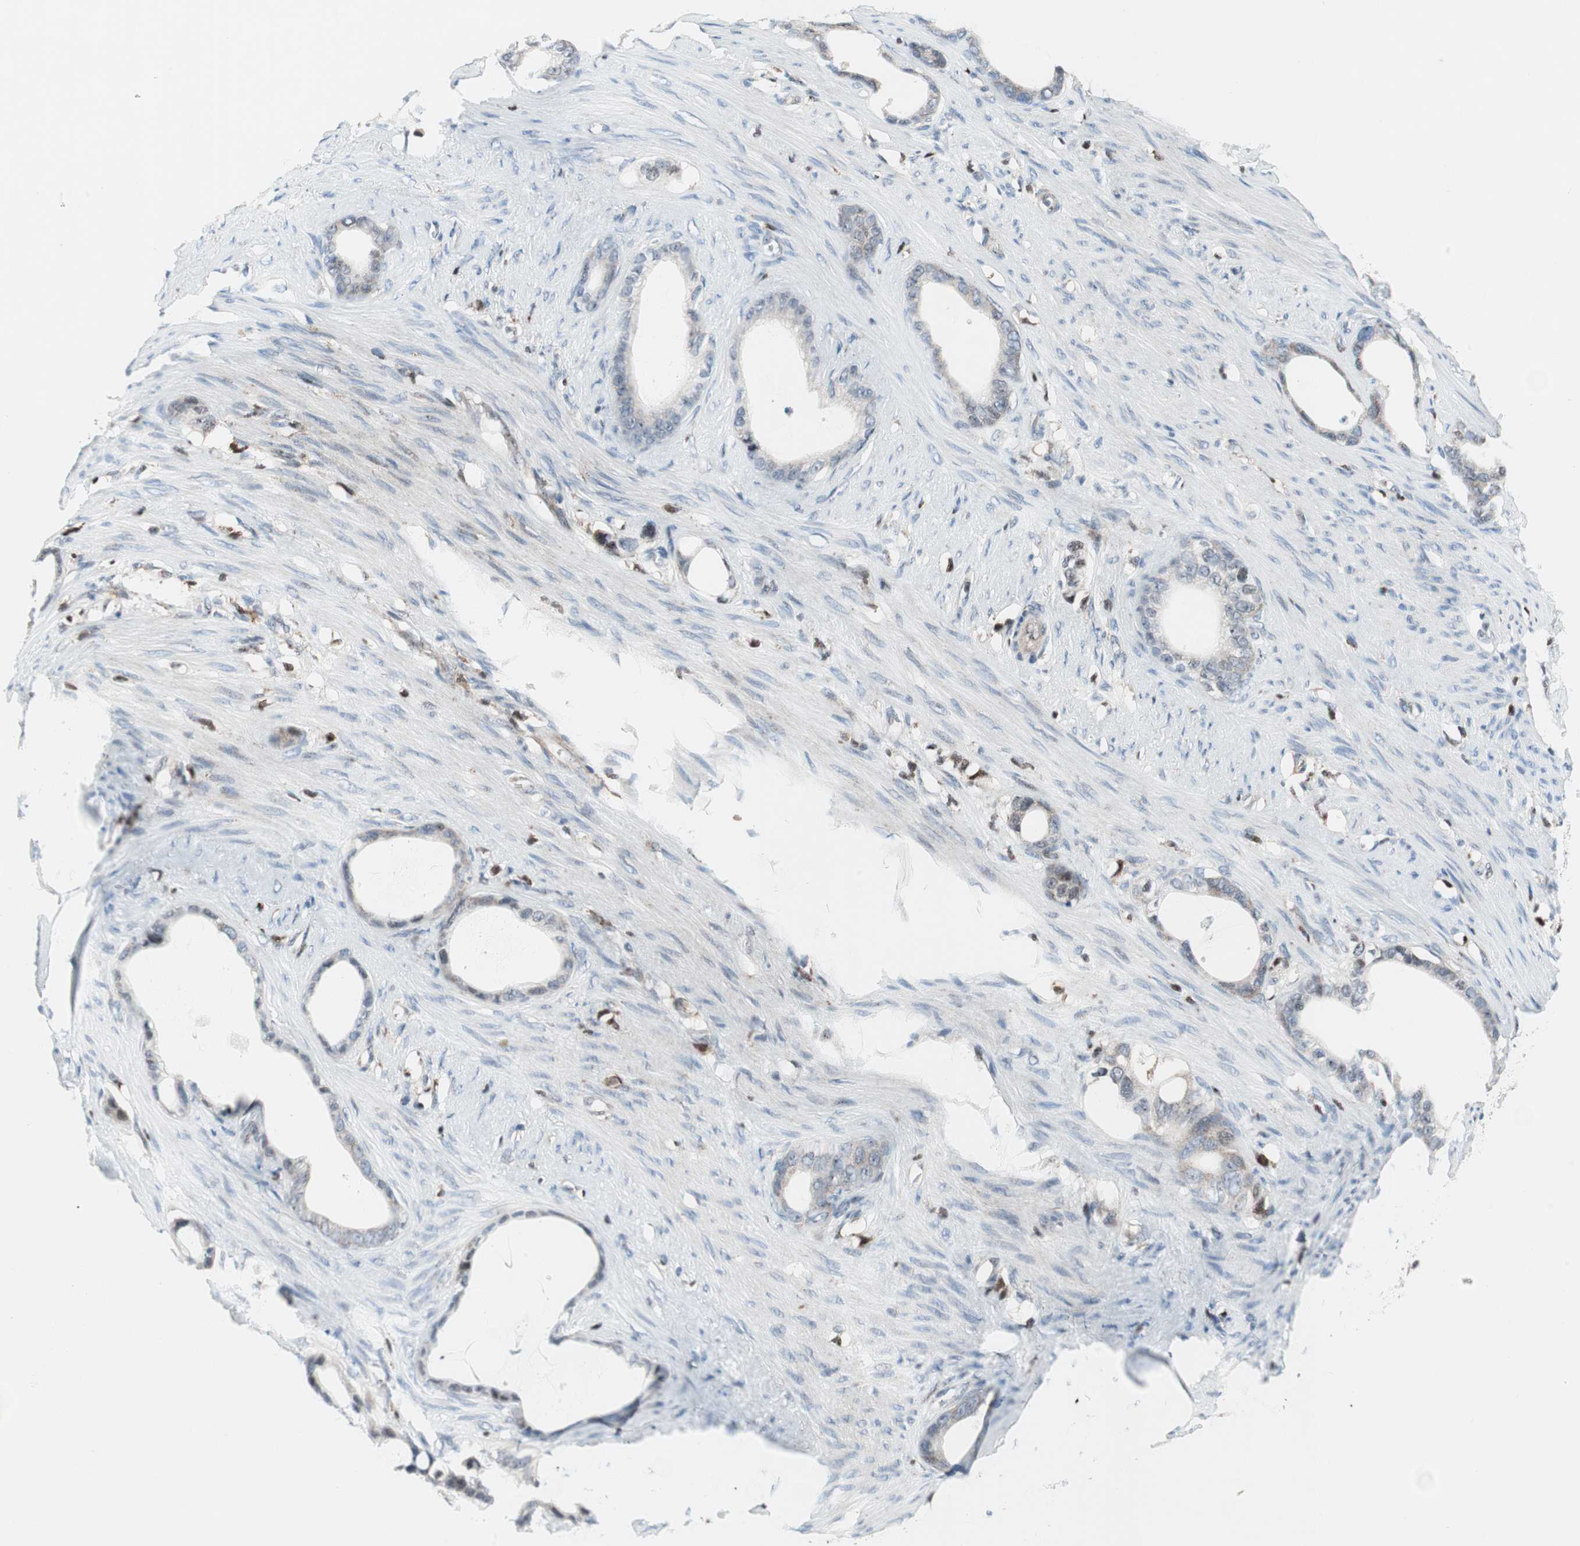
{"staining": {"intensity": "negative", "quantity": "none", "location": "none"}, "tissue": "stomach cancer", "cell_type": "Tumor cells", "image_type": "cancer", "snomed": [{"axis": "morphology", "description": "Adenocarcinoma, NOS"}, {"axis": "topography", "description": "Stomach"}], "caption": "The histopathology image reveals no staining of tumor cells in stomach cancer (adenocarcinoma).", "gene": "RGS10", "patient": {"sex": "female", "age": 75}}